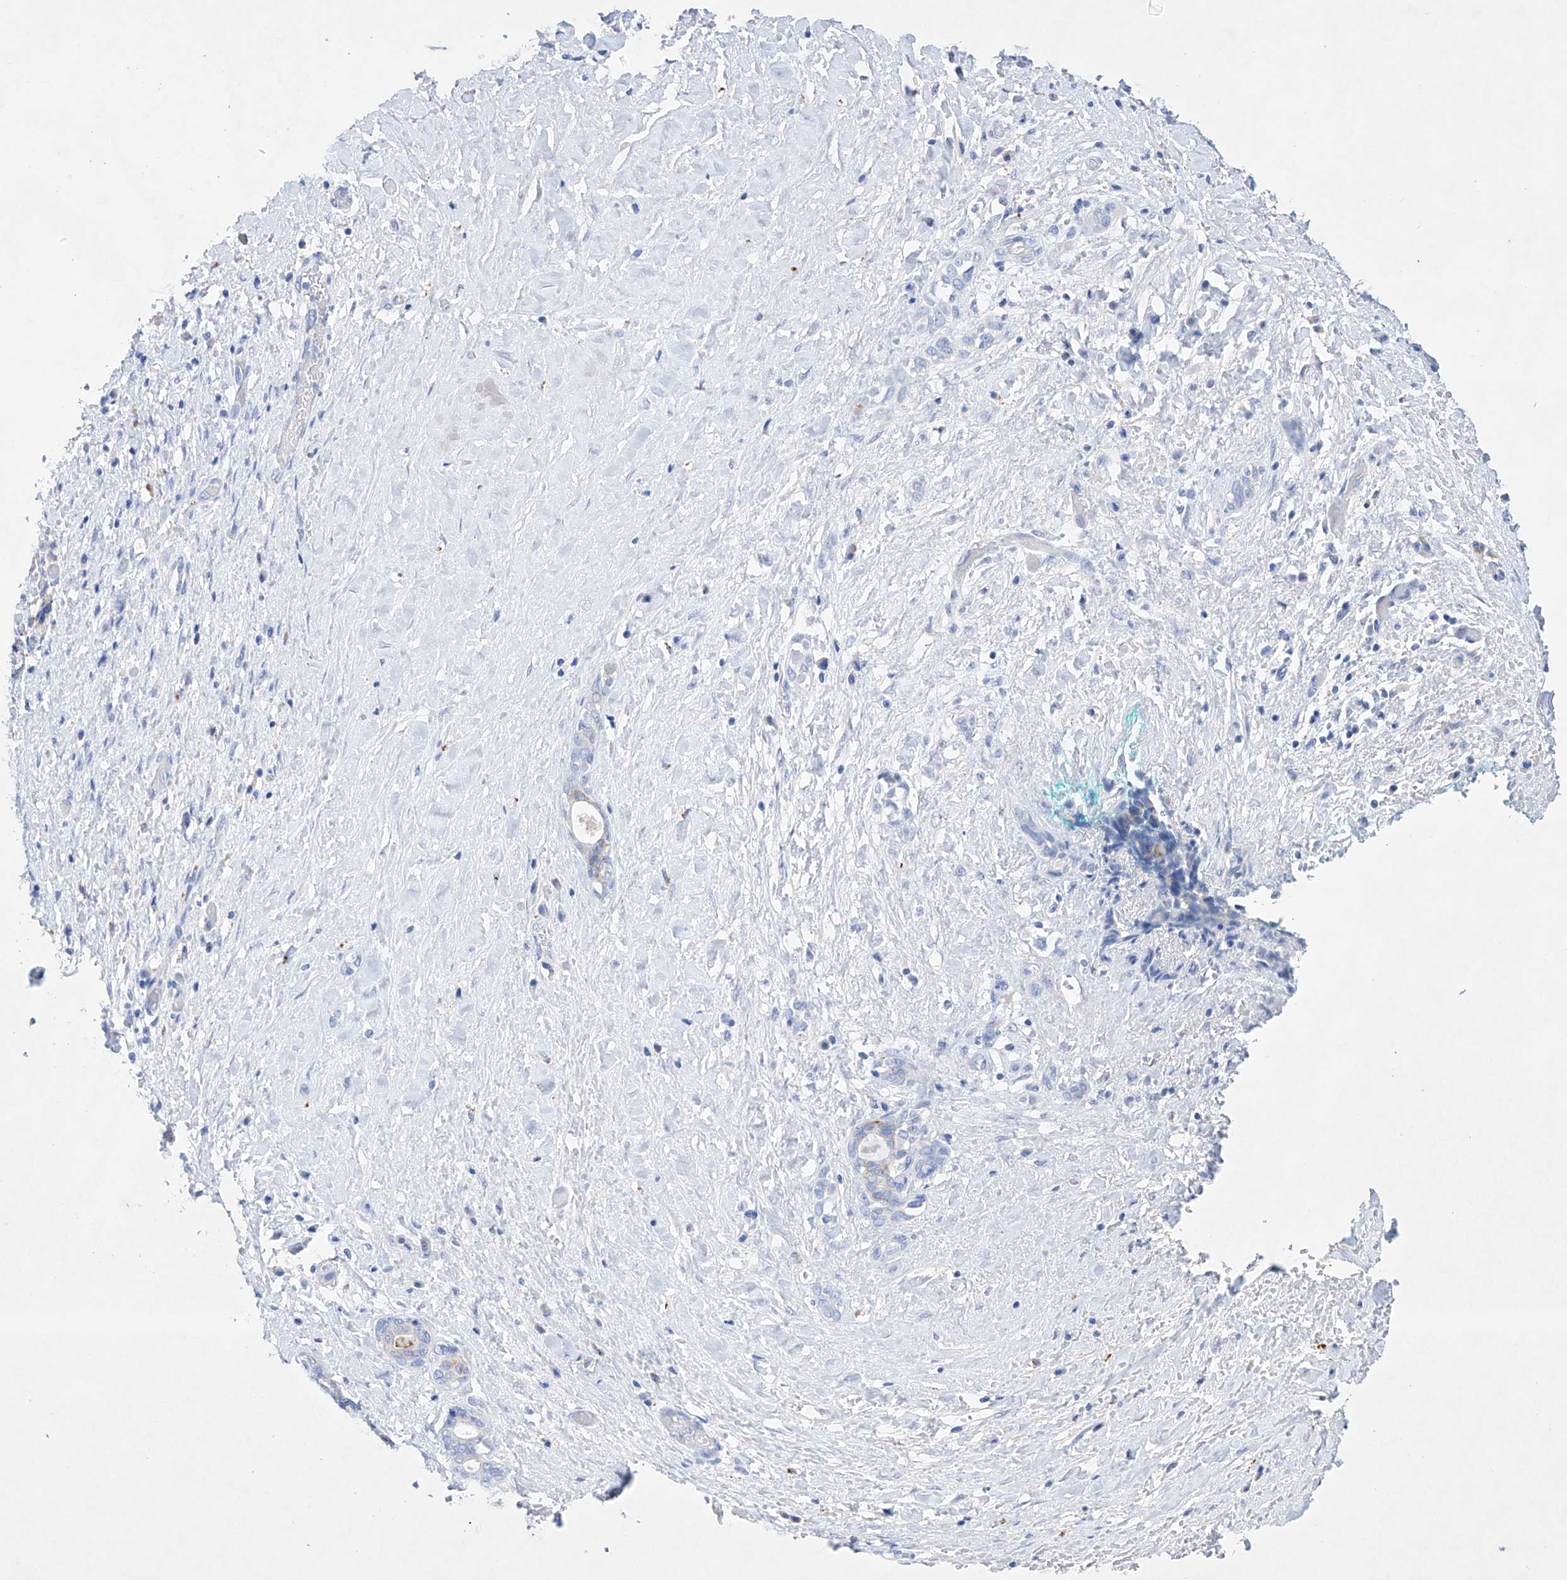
{"staining": {"intensity": "negative", "quantity": "none", "location": "none"}, "tissue": "pancreatic cancer", "cell_type": "Tumor cells", "image_type": "cancer", "snomed": [{"axis": "morphology", "description": "Normal tissue, NOS"}, {"axis": "morphology", "description": "Adenocarcinoma, NOS"}, {"axis": "topography", "description": "Pancreas"}, {"axis": "topography", "description": "Peripheral nerve tissue"}], "caption": "Pancreatic cancer (adenocarcinoma) was stained to show a protein in brown. There is no significant expression in tumor cells.", "gene": "LURAP1", "patient": {"sex": "female", "age": 63}}